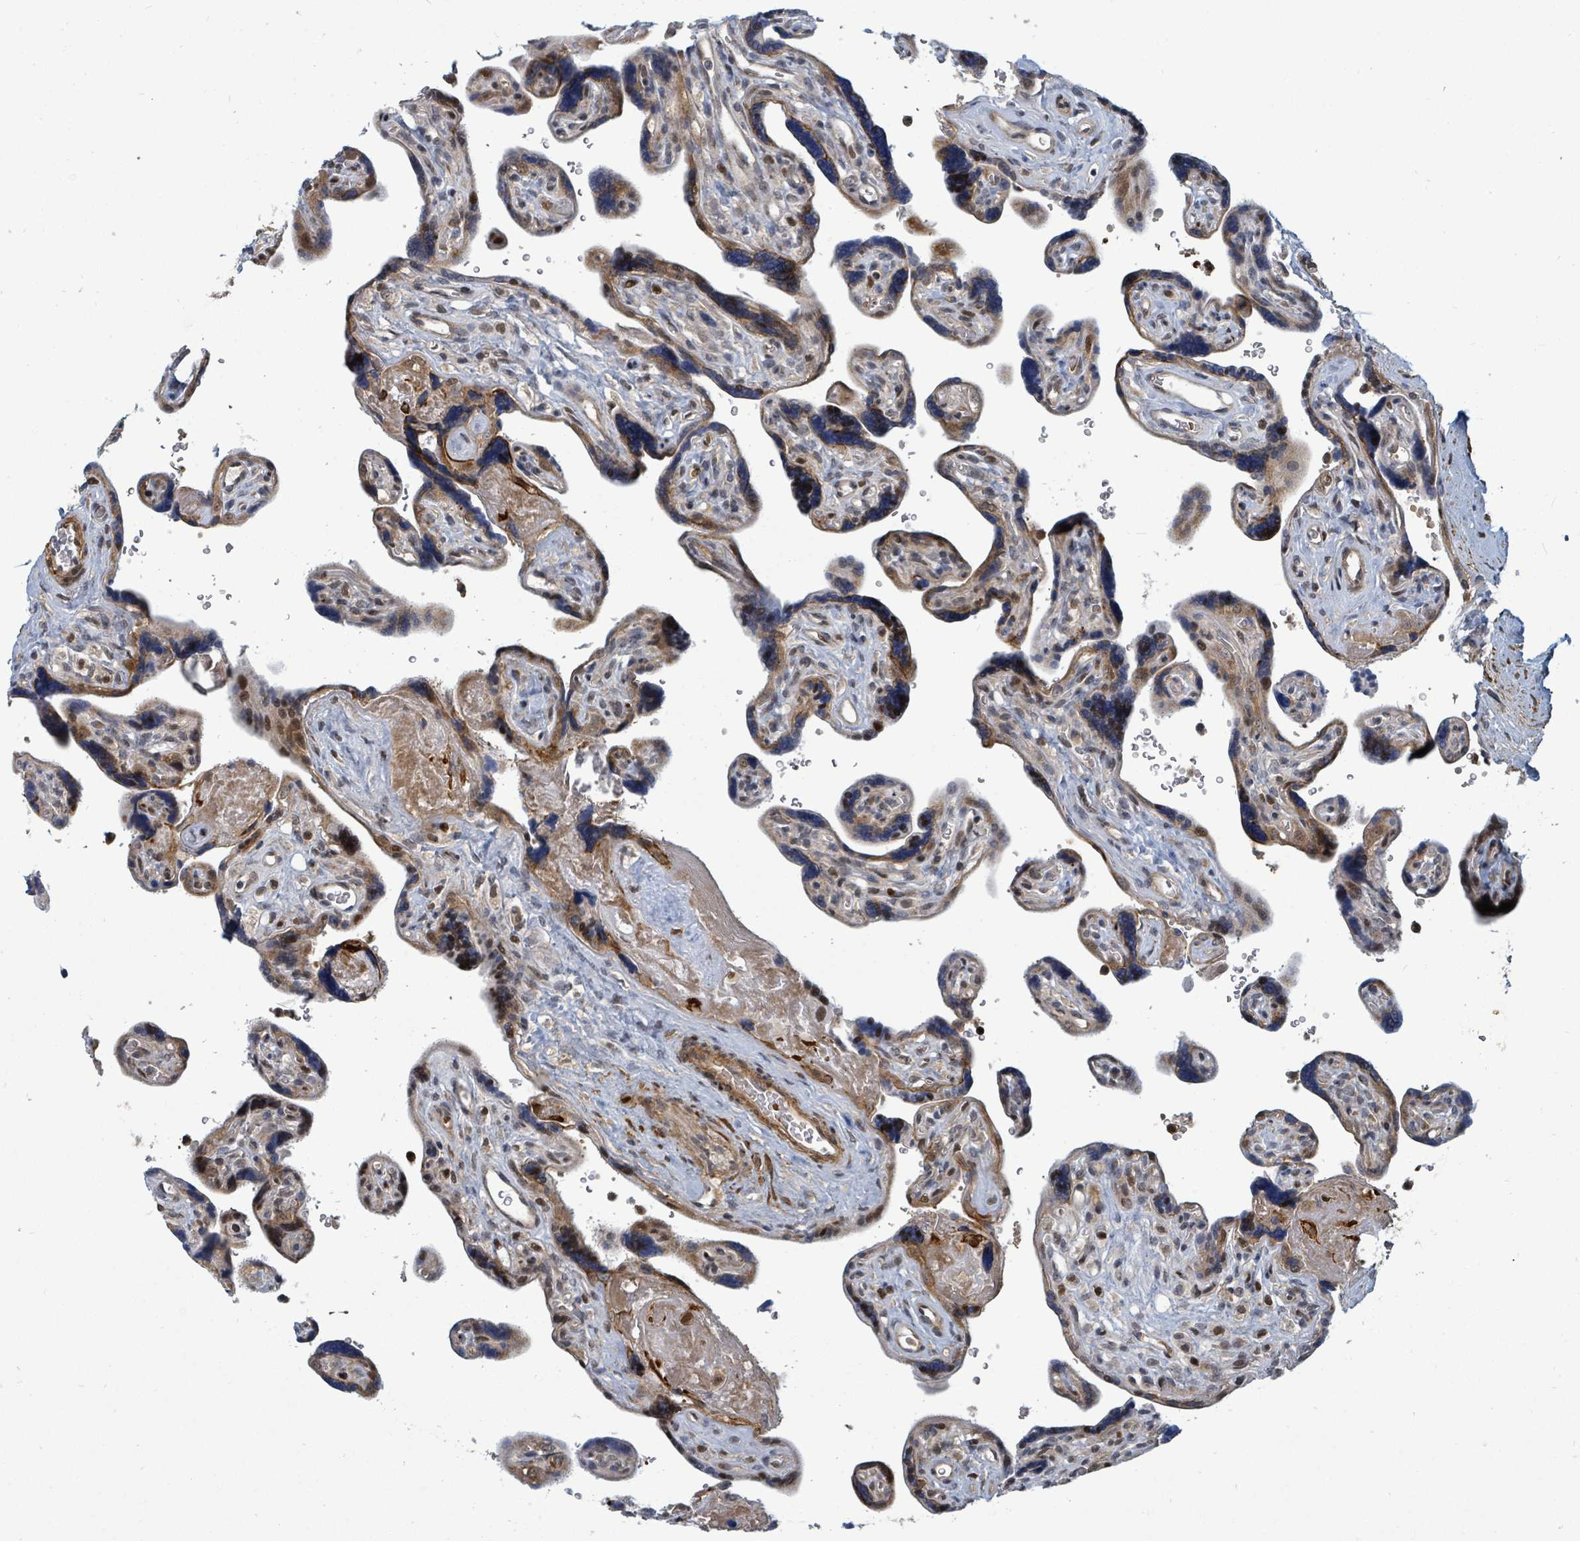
{"staining": {"intensity": "strong", "quantity": ">75%", "location": "cytoplasmic/membranous,nuclear"}, "tissue": "placenta", "cell_type": "Decidual cells", "image_type": "normal", "snomed": [{"axis": "morphology", "description": "Normal tissue, NOS"}, {"axis": "topography", "description": "Placenta"}], "caption": "The immunohistochemical stain shows strong cytoplasmic/membranous,nuclear staining in decidual cells of unremarkable placenta. Ihc stains the protein of interest in brown and the nuclei are stained blue.", "gene": "TRDMT1", "patient": {"sex": "female", "age": 39}}